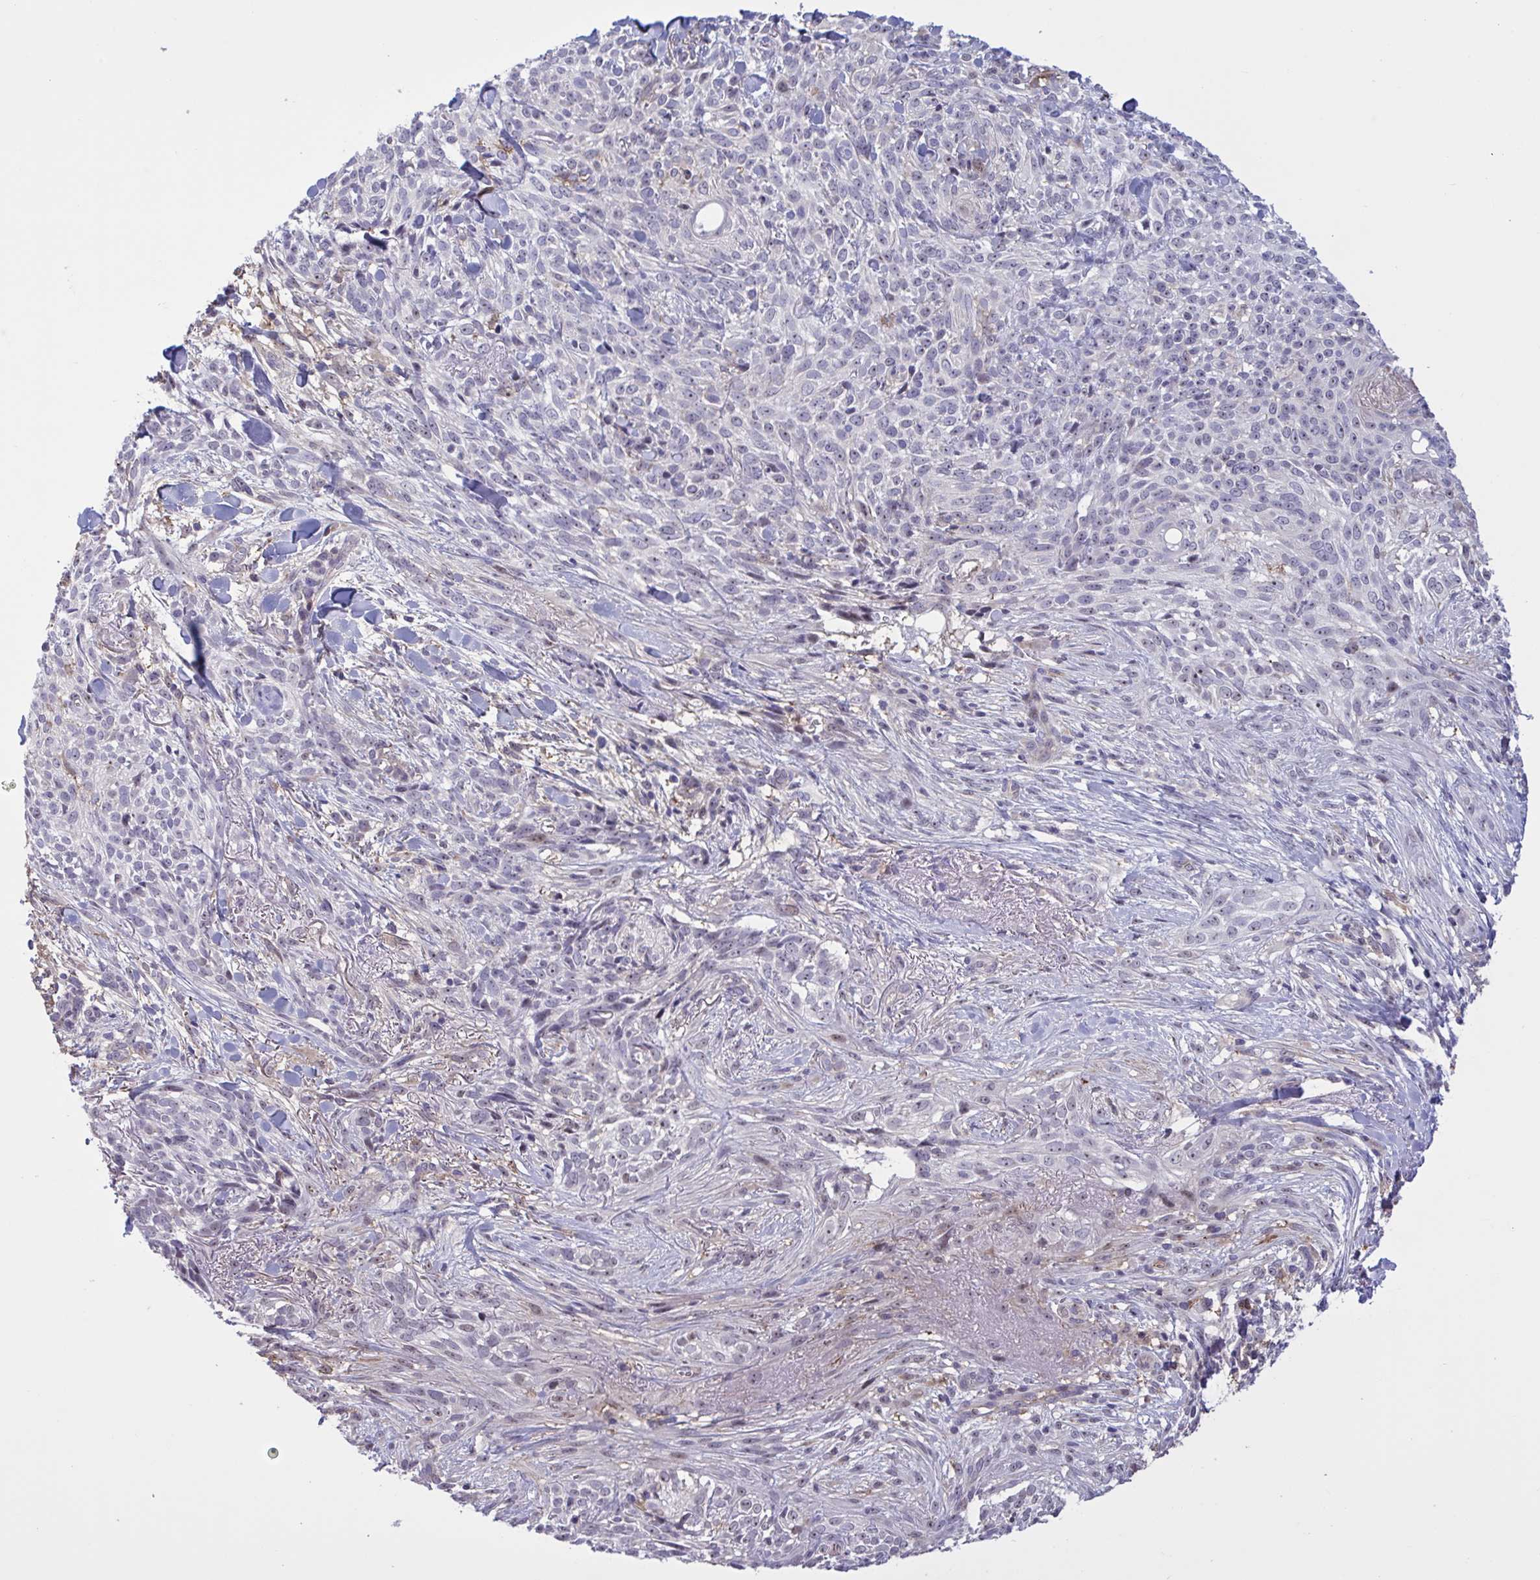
{"staining": {"intensity": "weak", "quantity": "25%-75%", "location": "nuclear"}, "tissue": "skin cancer", "cell_type": "Tumor cells", "image_type": "cancer", "snomed": [{"axis": "morphology", "description": "Basal cell carcinoma"}, {"axis": "topography", "description": "Skin"}, {"axis": "topography", "description": "Skin of face"}], "caption": "IHC staining of basal cell carcinoma (skin), which demonstrates low levels of weak nuclear positivity in about 25%-75% of tumor cells indicating weak nuclear protein staining. The staining was performed using DAB (3,3'-diaminobenzidine) (brown) for protein detection and nuclei were counterstained in hematoxylin (blue).", "gene": "CD101", "patient": {"sex": "female", "age": 90}}